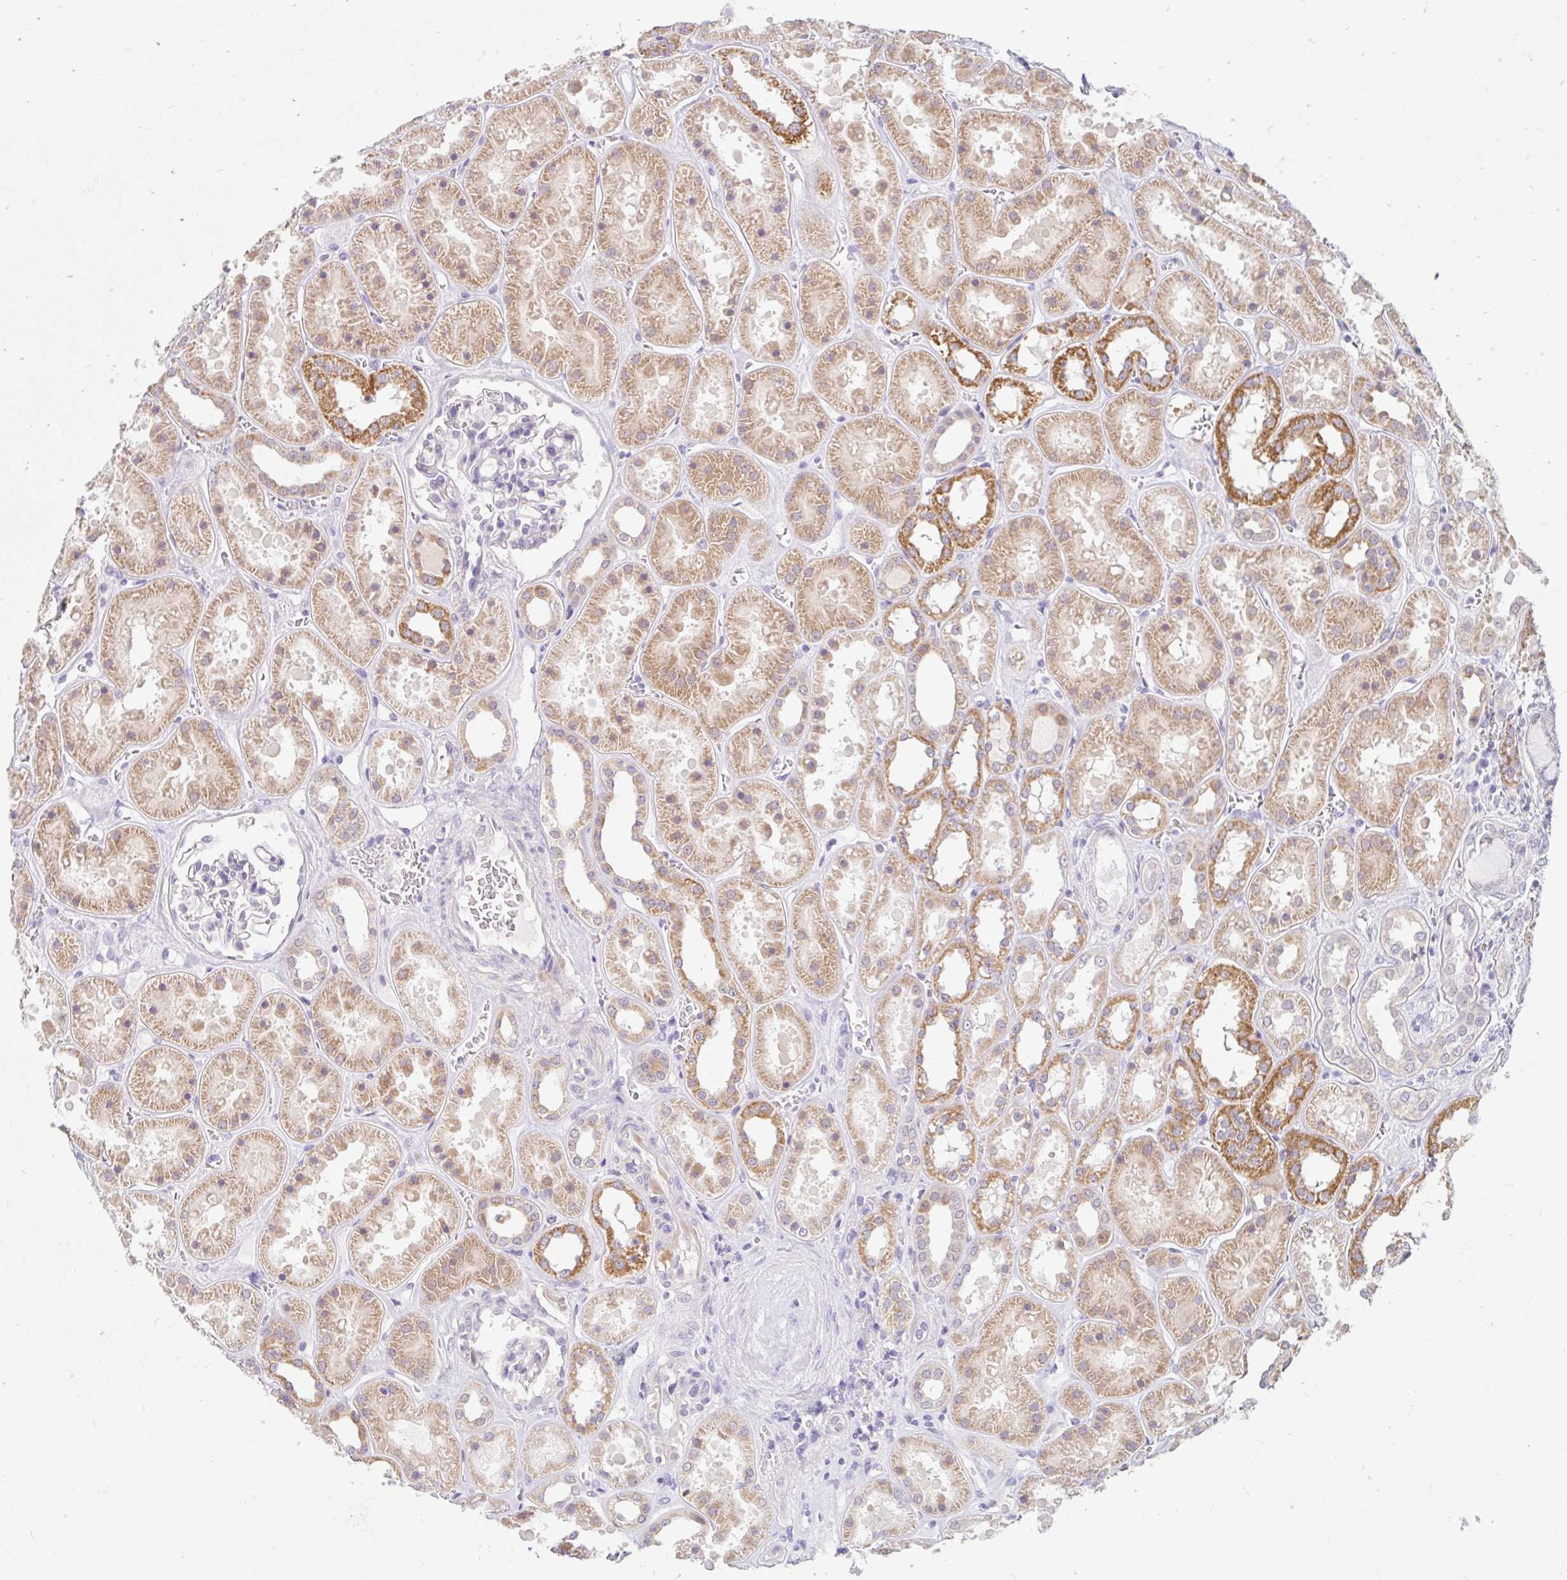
{"staining": {"intensity": "negative", "quantity": "none", "location": "none"}, "tissue": "kidney", "cell_type": "Cells in glomeruli", "image_type": "normal", "snomed": [{"axis": "morphology", "description": "Normal tissue, NOS"}, {"axis": "topography", "description": "Kidney"}], "caption": "Immunohistochemical staining of unremarkable kidney demonstrates no significant expression in cells in glomeruli. Brightfield microscopy of immunohistochemistry (IHC) stained with DAB (brown) and hematoxylin (blue), captured at high magnification.", "gene": "ITPK1", "patient": {"sex": "female", "age": 41}}